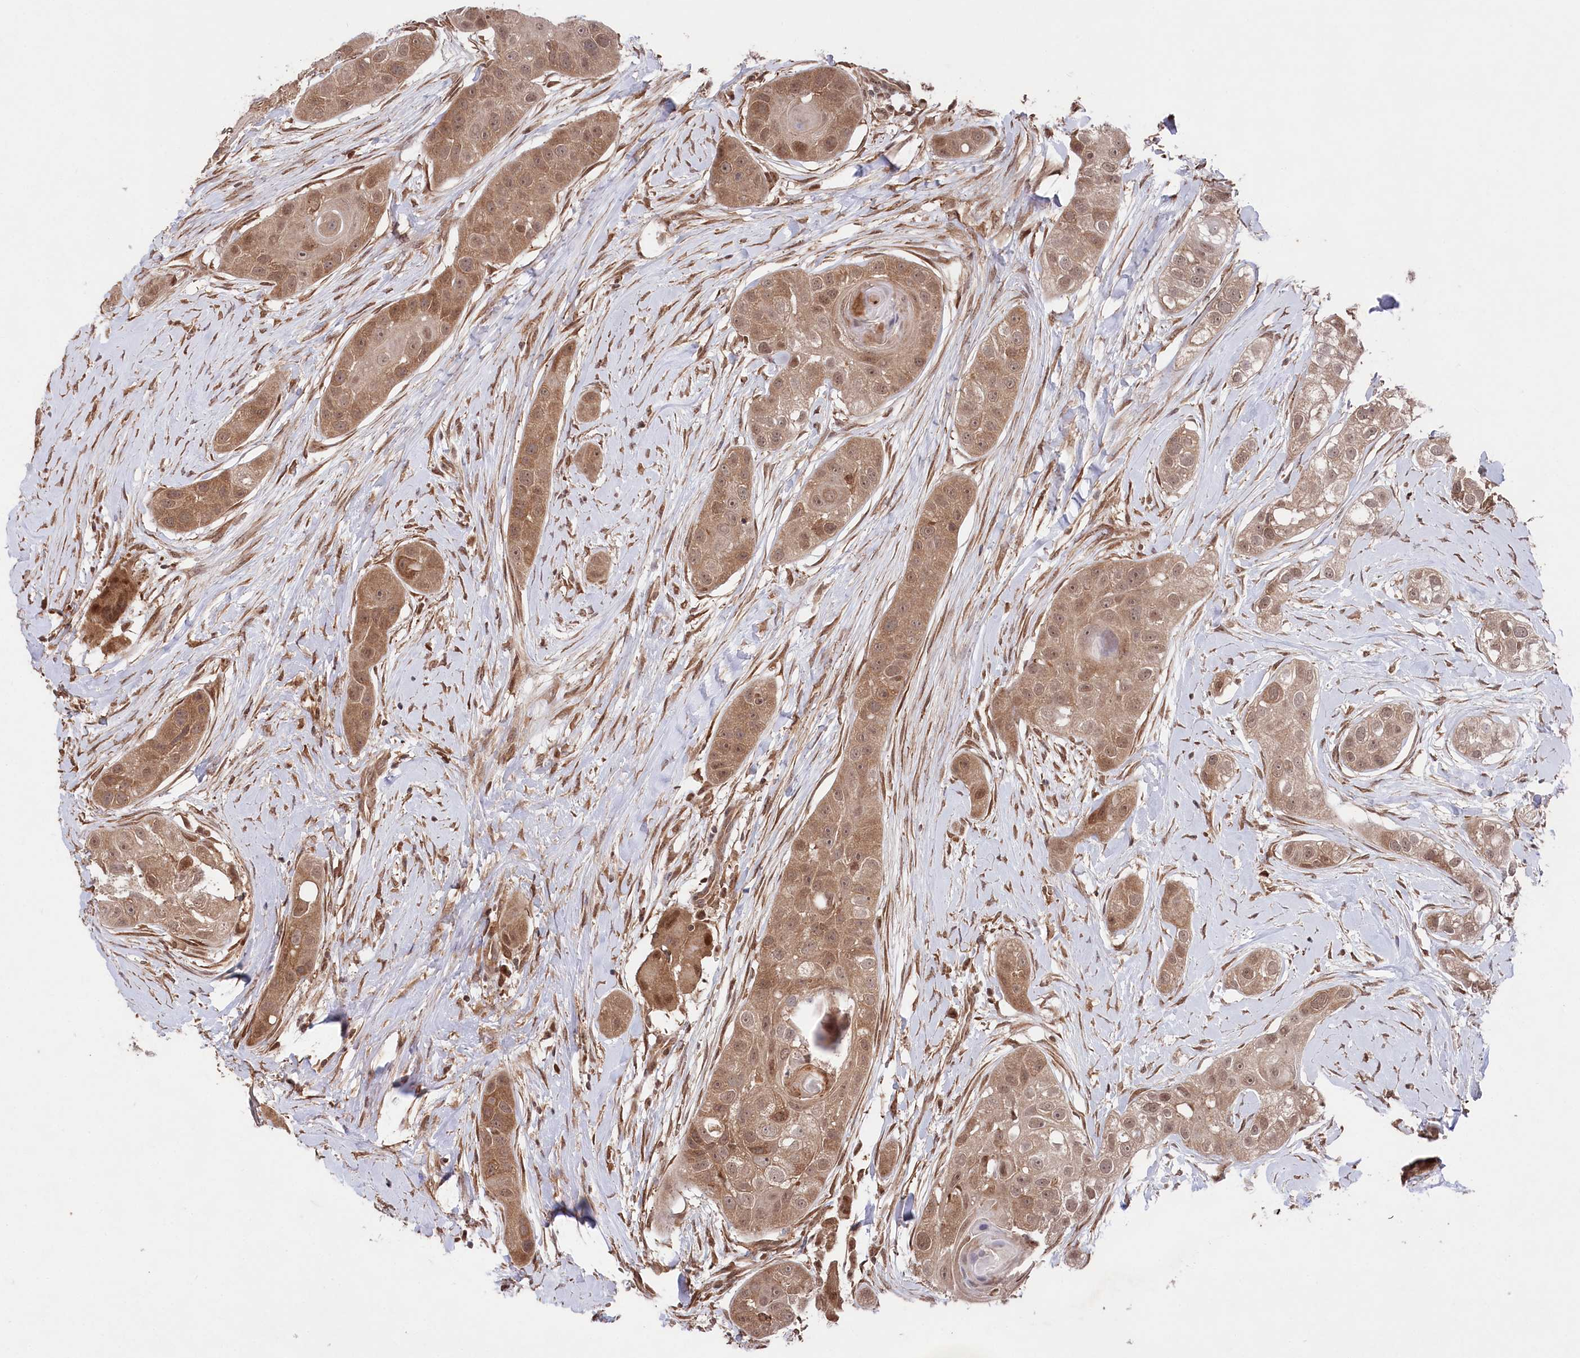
{"staining": {"intensity": "moderate", "quantity": ">75%", "location": "cytoplasmic/membranous,nuclear"}, "tissue": "head and neck cancer", "cell_type": "Tumor cells", "image_type": "cancer", "snomed": [{"axis": "morphology", "description": "Normal tissue, NOS"}, {"axis": "morphology", "description": "Squamous cell carcinoma, NOS"}, {"axis": "topography", "description": "Skeletal muscle"}, {"axis": "topography", "description": "Head-Neck"}], "caption": "Protein expression analysis of human squamous cell carcinoma (head and neck) reveals moderate cytoplasmic/membranous and nuclear staining in approximately >75% of tumor cells. Immunohistochemistry (ihc) stains the protein of interest in brown and the nuclei are stained blue.", "gene": "PSMA1", "patient": {"sex": "male", "age": 51}}